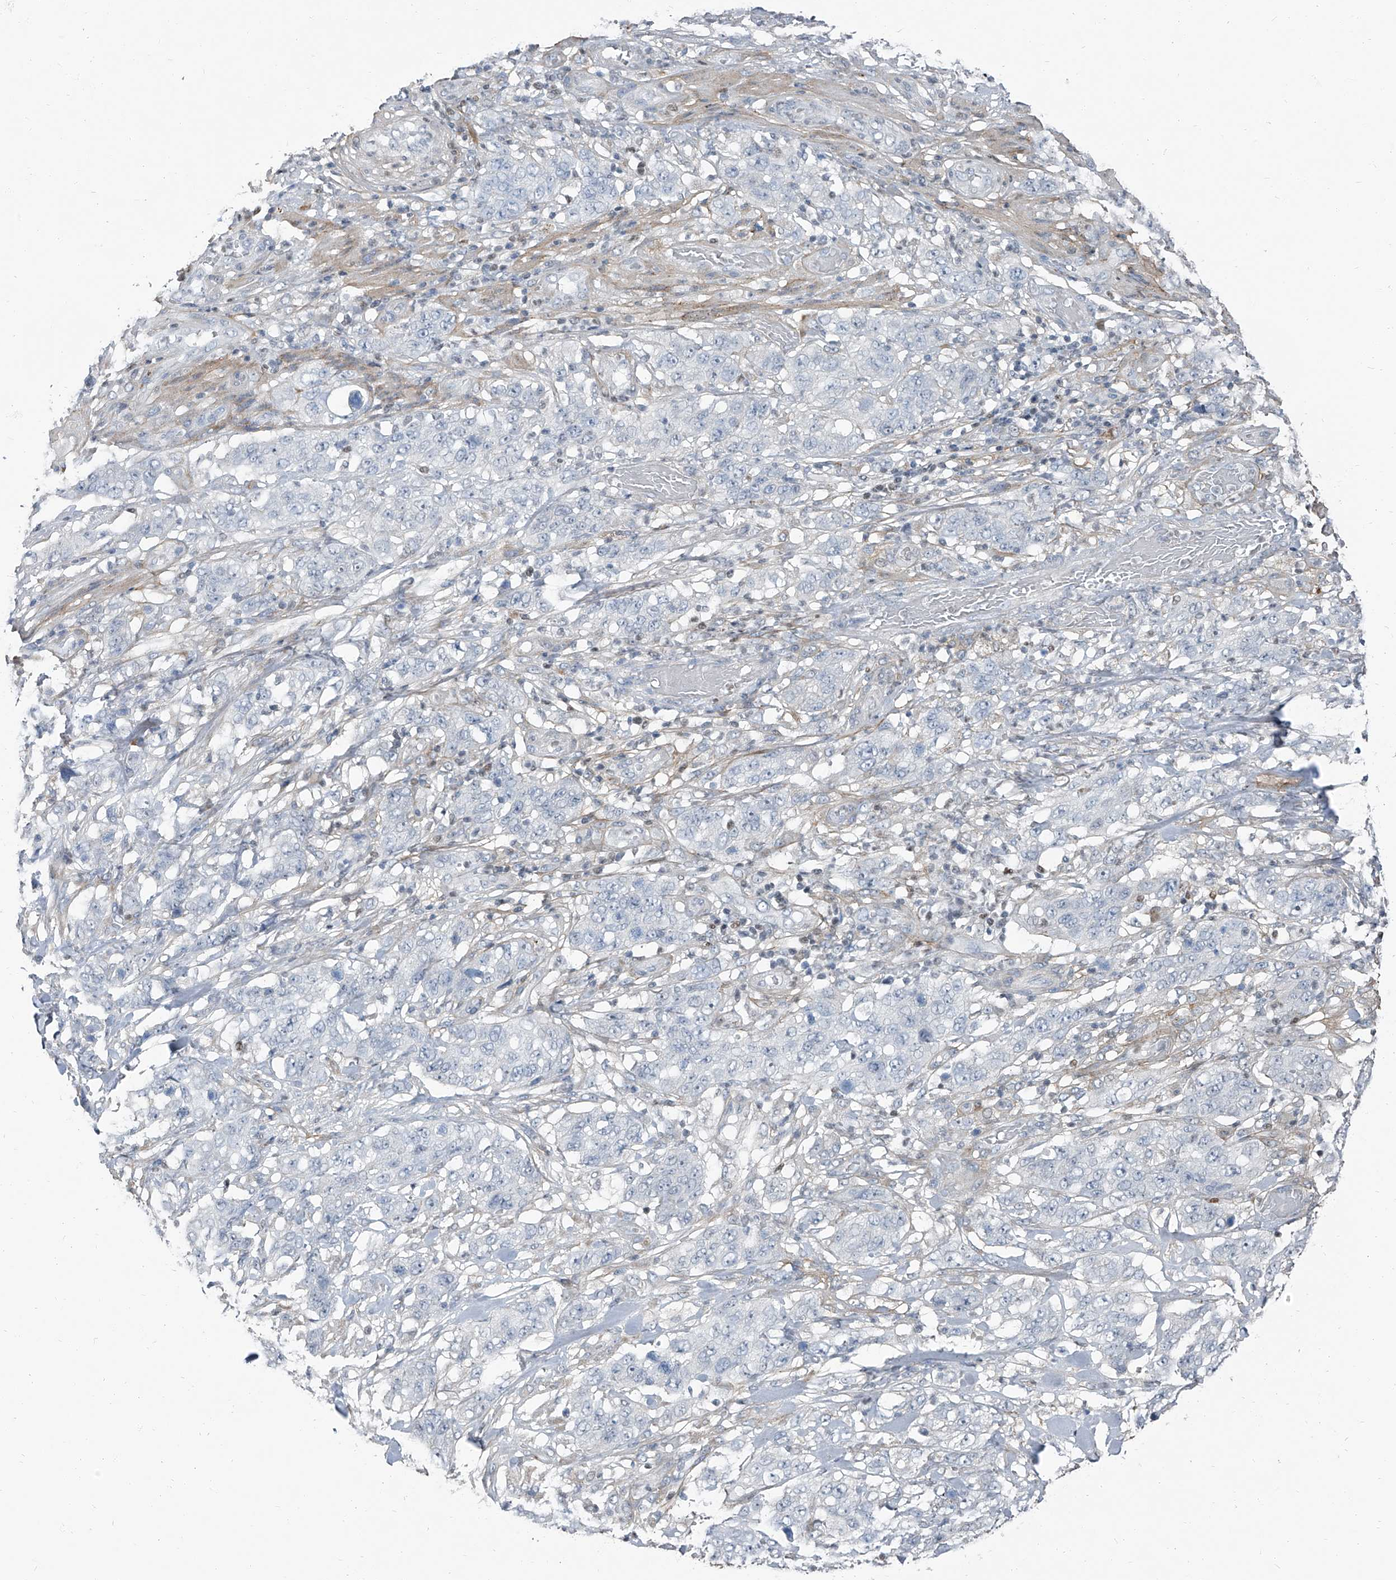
{"staining": {"intensity": "negative", "quantity": "none", "location": "none"}, "tissue": "stomach cancer", "cell_type": "Tumor cells", "image_type": "cancer", "snomed": [{"axis": "morphology", "description": "Adenocarcinoma, NOS"}, {"axis": "topography", "description": "Stomach"}], "caption": "There is no significant expression in tumor cells of stomach cancer (adenocarcinoma).", "gene": "HOXA3", "patient": {"sex": "male", "age": 48}}